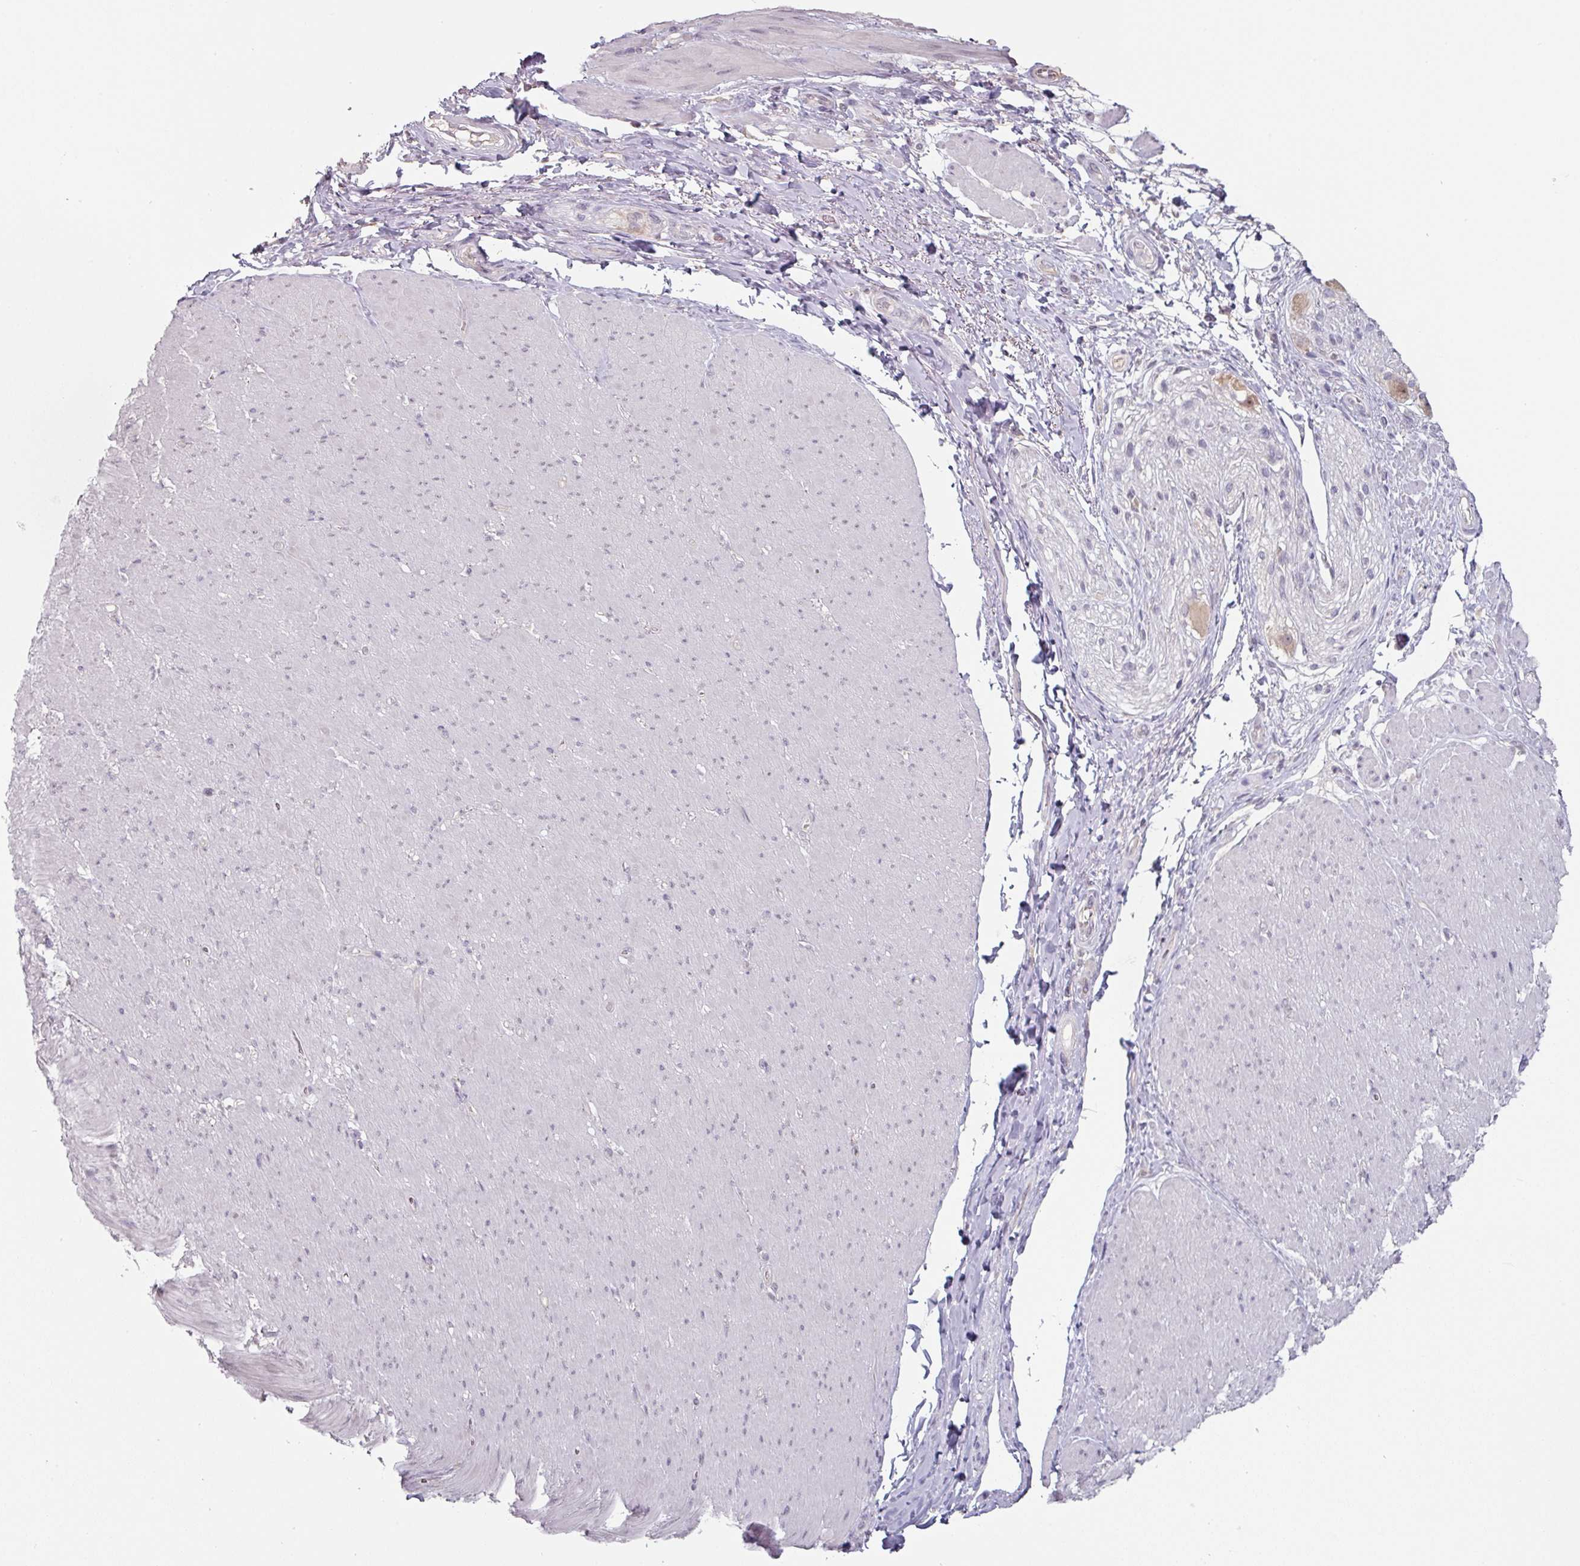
{"staining": {"intensity": "negative", "quantity": "none", "location": "none"}, "tissue": "smooth muscle", "cell_type": "Smooth muscle cells", "image_type": "normal", "snomed": [{"axis": "morphology", "description": "Normal tissue, NOS"}, {"axis": "topography", "description": "Smooth muscle"}, {"axis": "topography", "description": "Rectum"}], "caption": "Immunohistochemistry micrograph of normal smooth muscle: human smooth muscle stained with DAB (3,3'-diaminobenzidine) demonstrates no significant protein positivity in smooth muscle cells. (Stains: DAB (3,3'-diaminobenzidine) immunohistochemistry with hematoxylin counter stain, Microscopy: brightfield microscopy at high magnification).", "gene": "ZBTB6", "patient": {"sex": "male", "age": 53}}